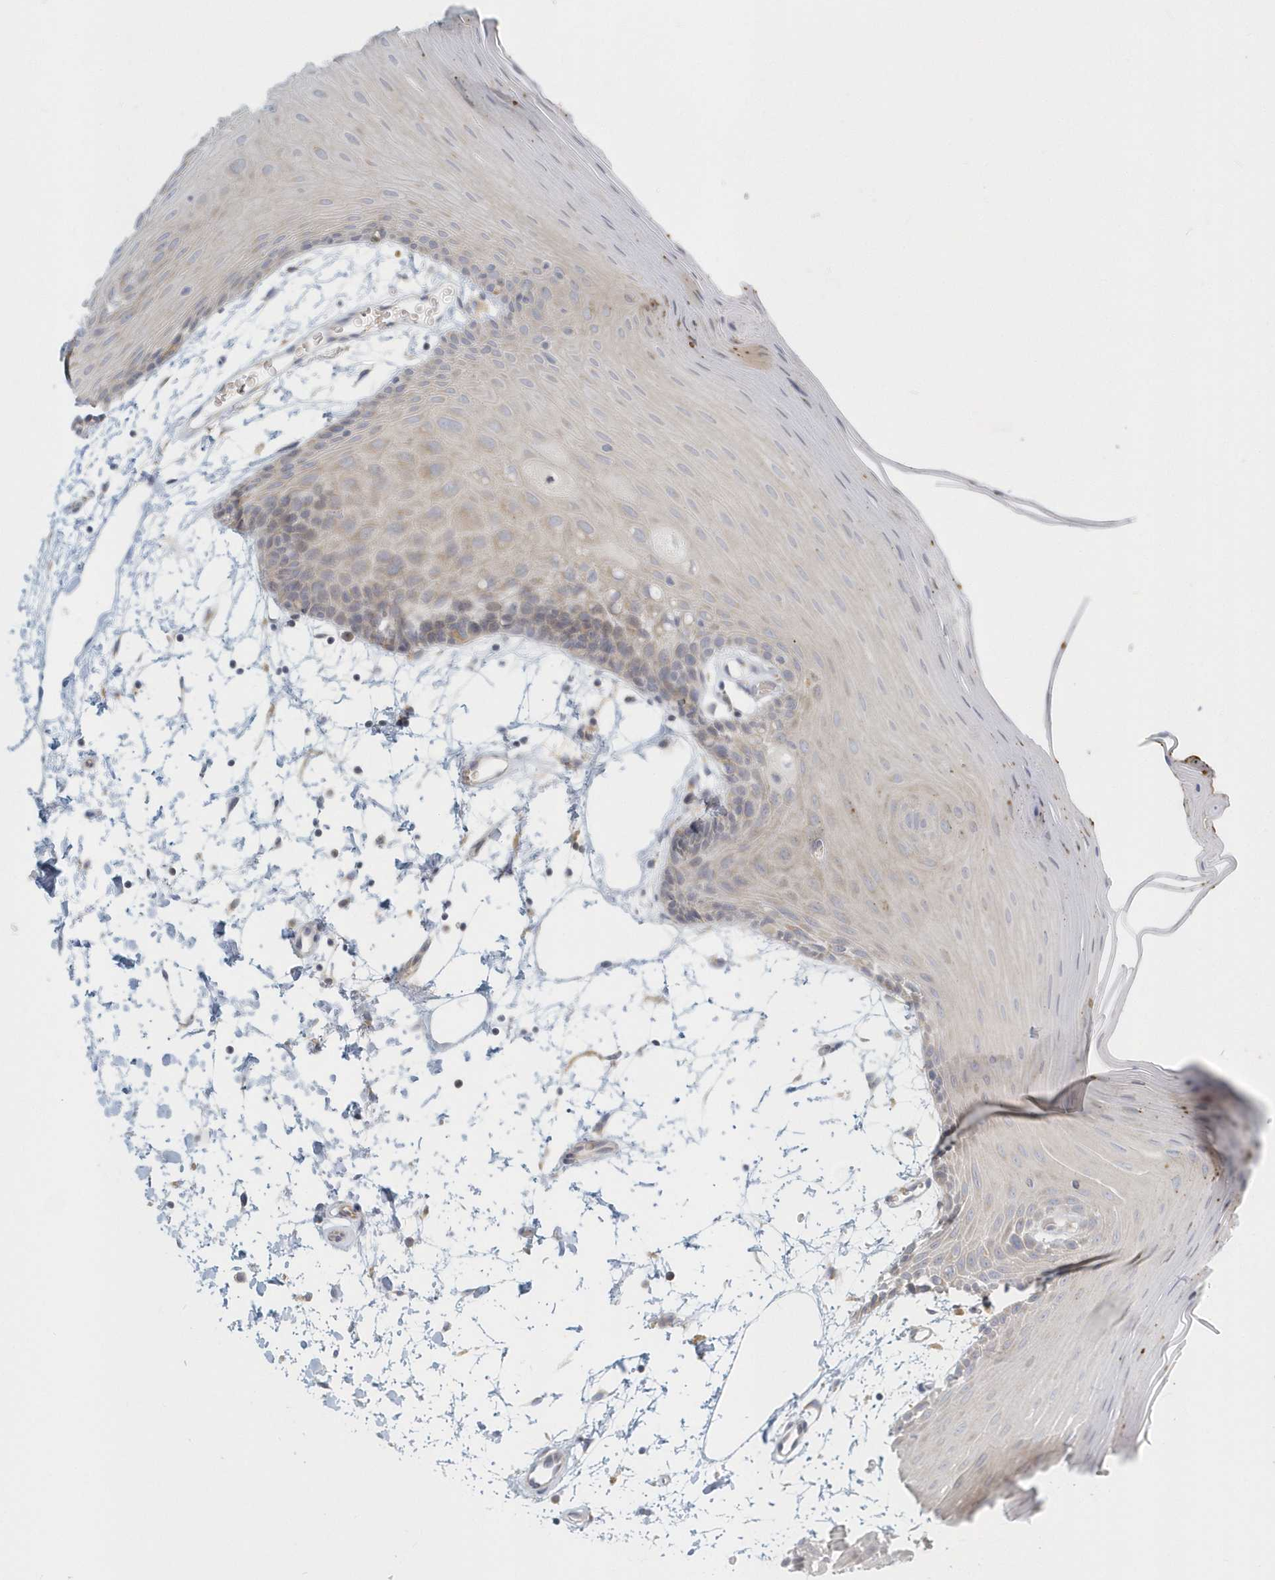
{"staining": {"intensity": "weak", "quantity": "<25%", "location": "cytoplasmic/membranous"}, "tissue": "oral mucosa", "cell_type": "Squamous epithelial cells", "image_type": "normal", "snomed": [{"axis": "morphology", "description": "Normal tissue, NOS"}, {"axis": "topography", "description": "Skeletal muscle"}, {"axis": "topography", "description": "Oral tissue"}, {"axis": "topography", "description": "Salivary gland"}, {"axis": "topography", "description": "Peripheral nerve tissue"}], "caption": "Immunohistochemistry of benign oral mucosa reveals no staining in squamous epithelial cells.", "gene": "NAPB", "patient": {"sex": "male", "age": 54}}